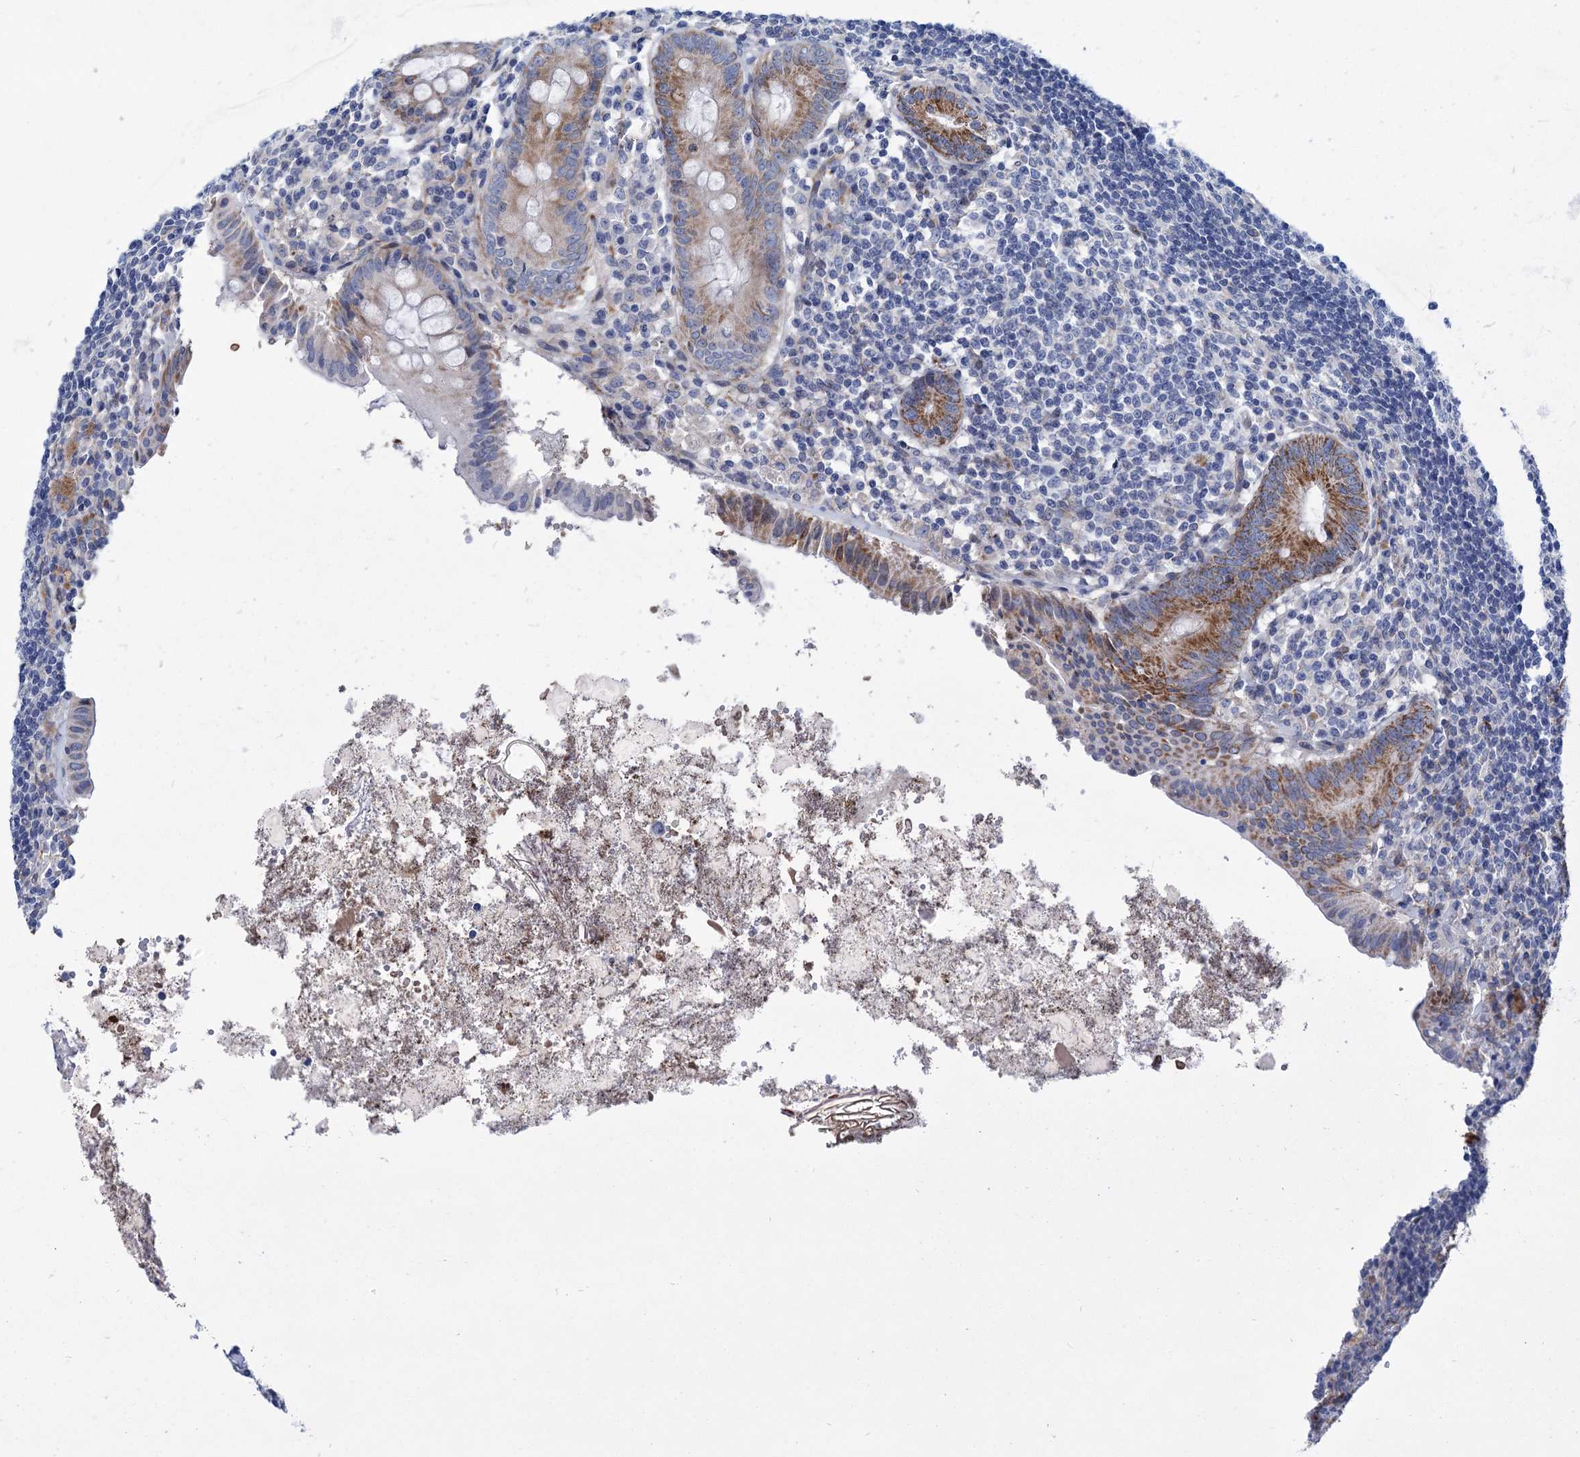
{"staining": {"intensity": "moderate", "quantity": ">75%", "location": "cytoplasmic/membranous"}, "tissue": "appendix", "cell_type": "Glandular cells", "image_type": "normal", "snomed": [{"axis": "morphology", "description": "Normal tissue, NOS"}, {"axis": "topography", "description": "Appendix"}], "caption": "High-power microscopy captured an IHC image of benign appendix, revealing moderate cytoplasmic/membranous positivity in approximately >75% of glandular cells. Using DAB (brown) and hematoxylin (blue) stains, captured at high magnification using brightfield microscopy.", "gene": "CHDH", "patient": {"sex": "female", "age": 54}}